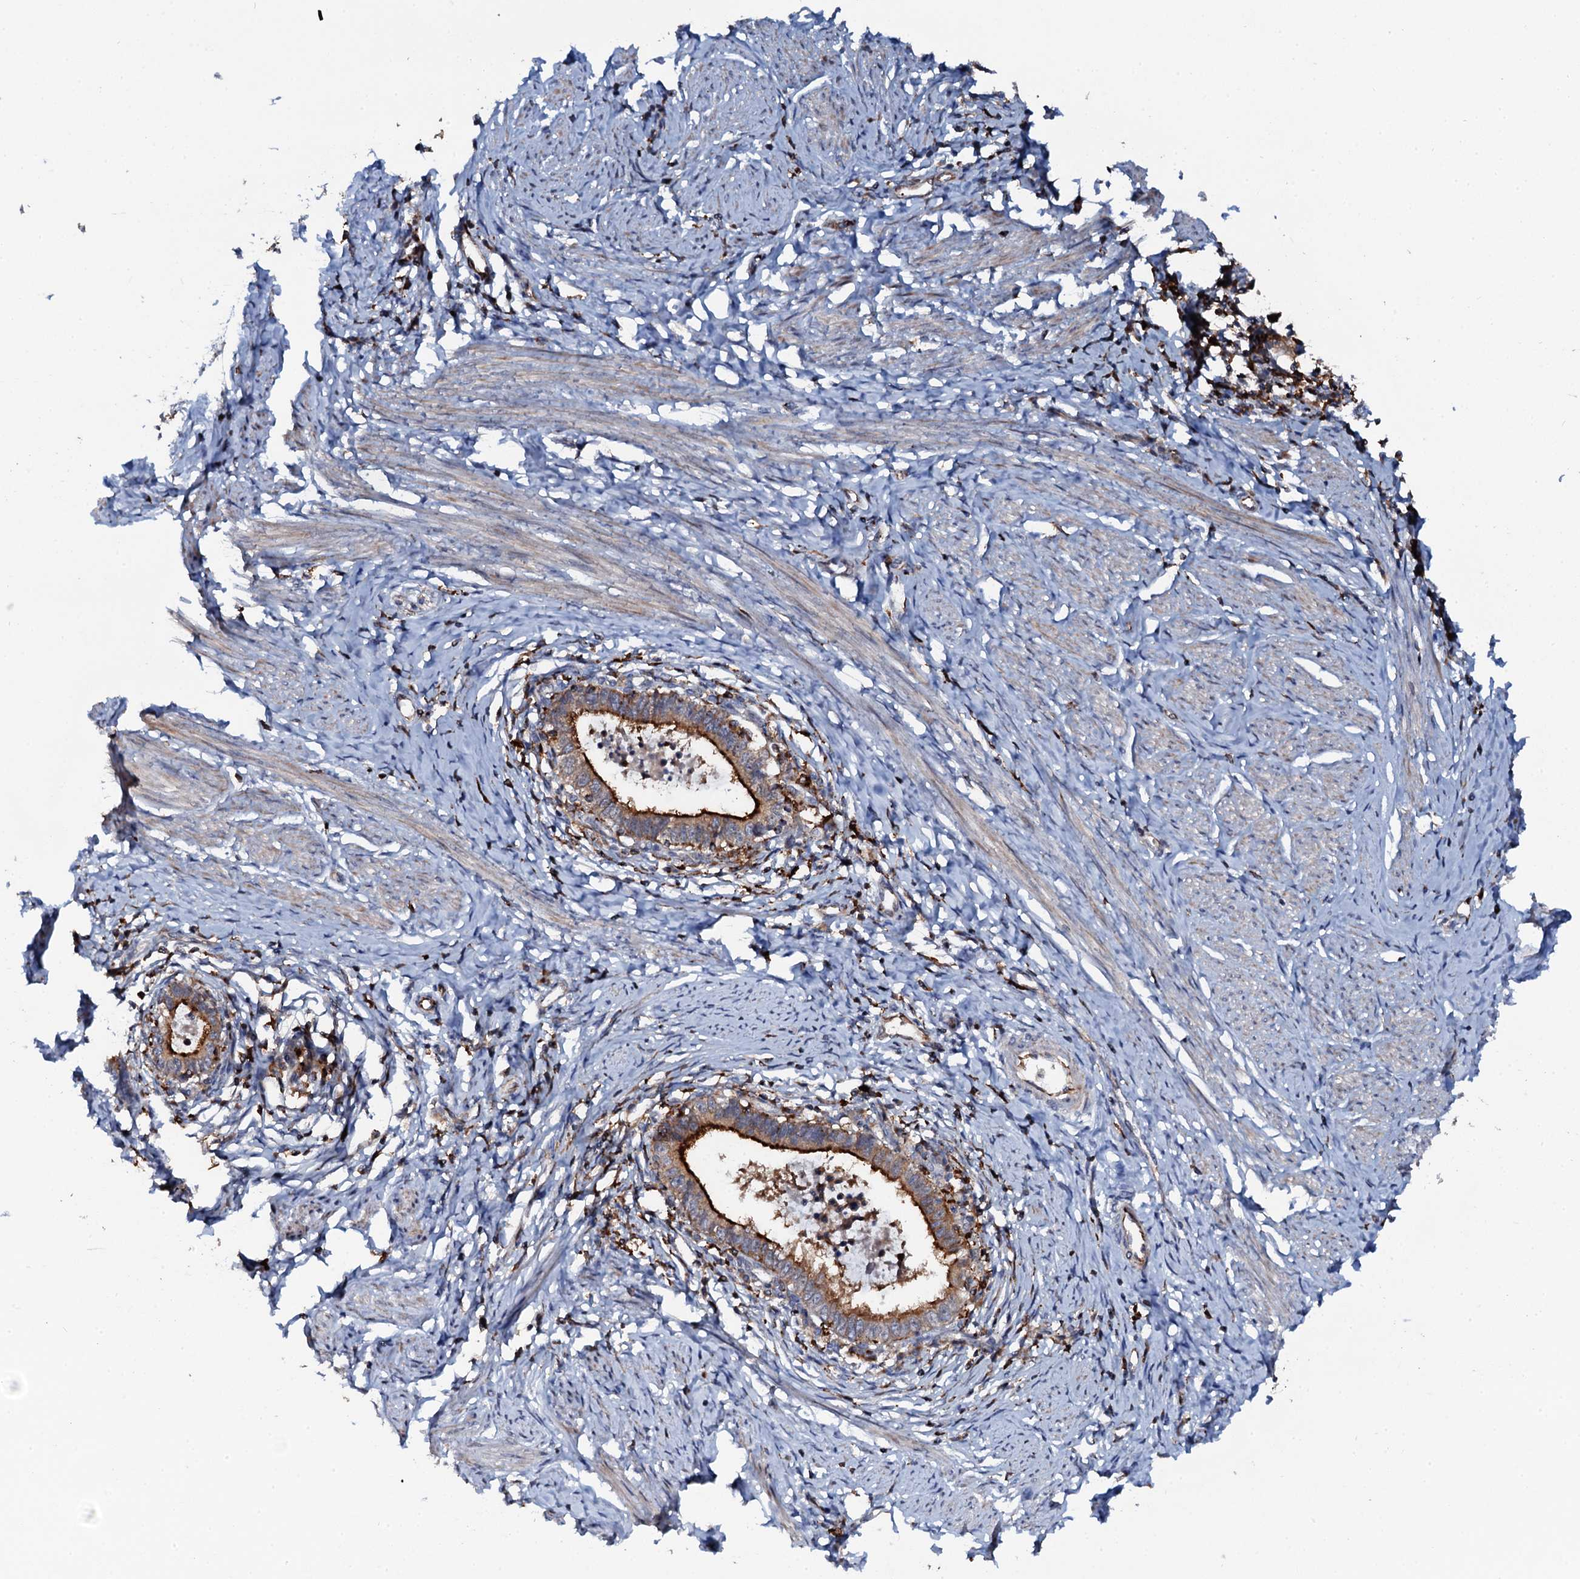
{"staining": {"intensity": "strong", "quantity": ">75%", "location": "cytoplasmic/membranous"}, "tissue": "cervical cancer", "cell_type": "Tumor cells", "image_type": "cancer", "snomed": [{"axis": "morphology", "description": "Adenocarcinoma, NOS"}, {"axis": "topography", "description": "Cervix"}], "caption": "Brown immunohistochemical staining in adenocarcinoma (cervical) shows strong cytoplasmic/membranous expression in about >75% of tumor cells.", "gene": "VAMP8", "patient": {"sex": "female", "age": 36}}